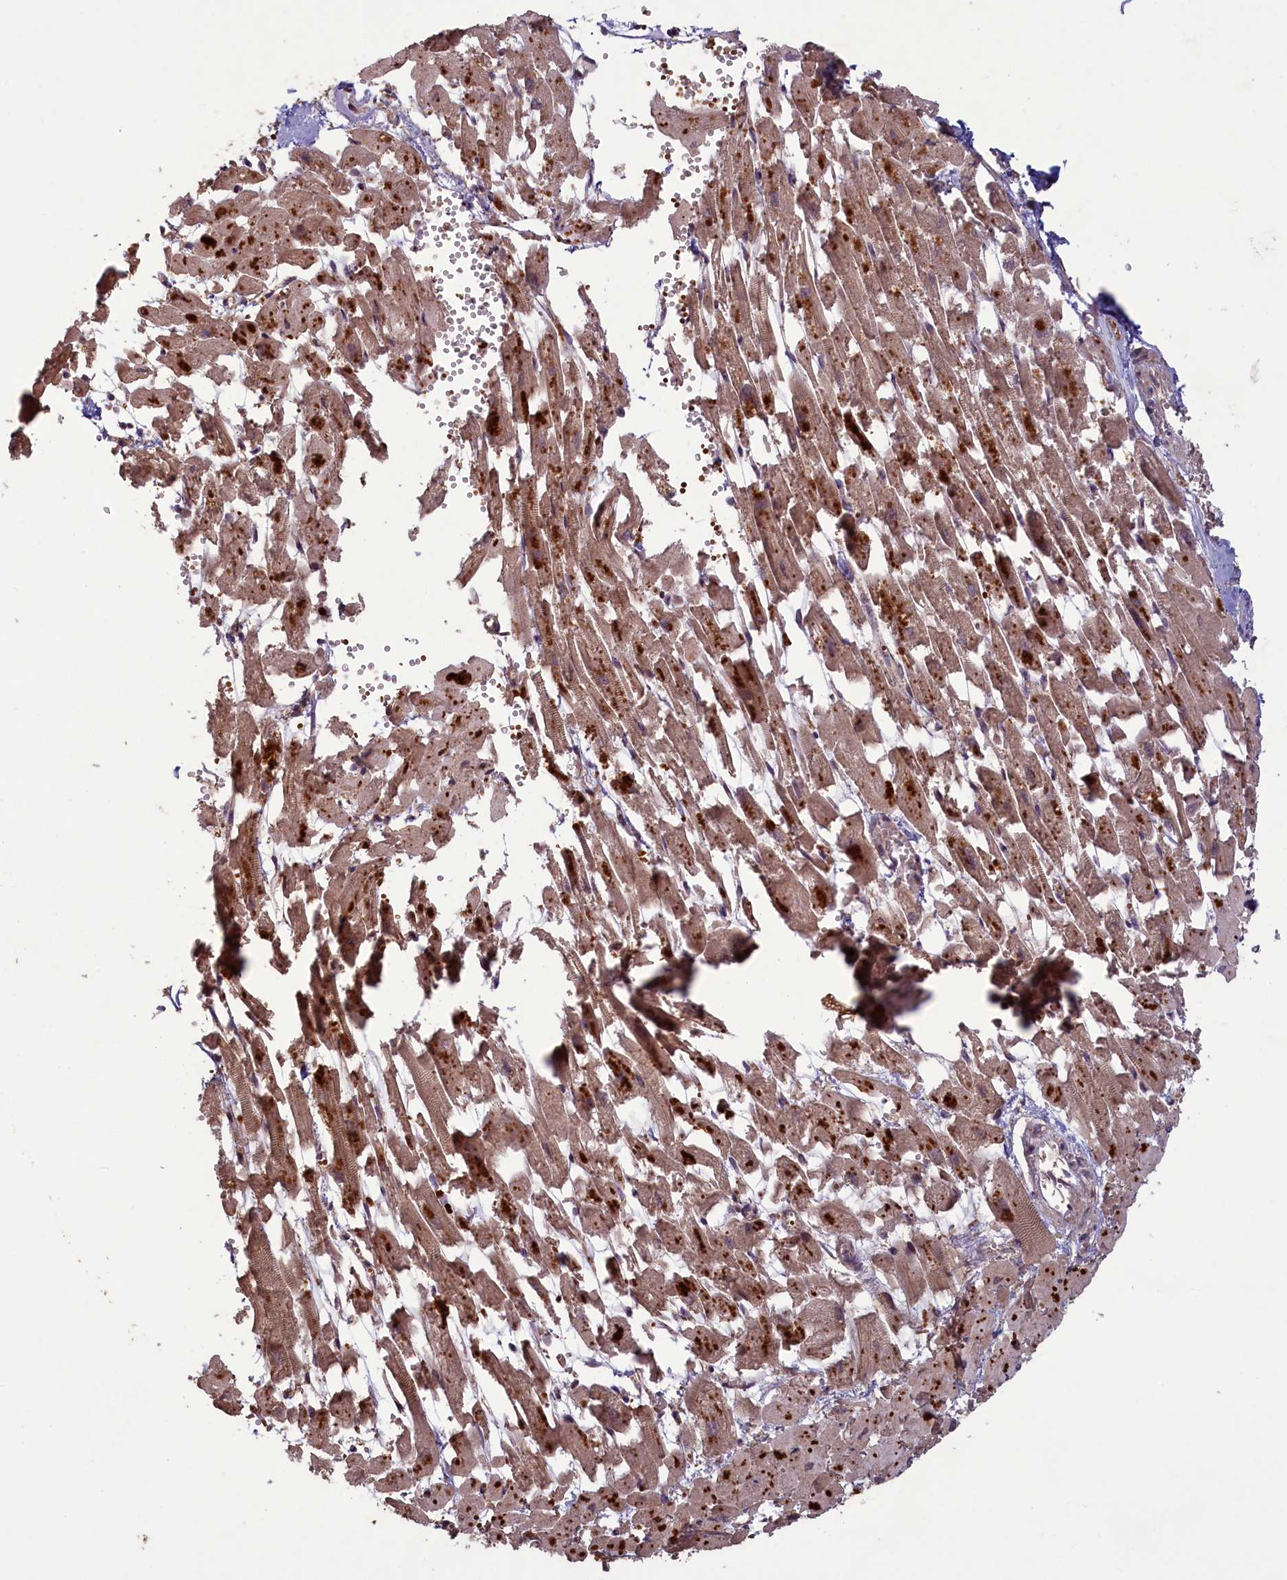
{"staining": {"intensity": "moderate", "quantity": ">75%", "location": "cytoplasmic/membranous"}, "tissue": "heart muscle", "cell_type": "Cardiomyocytes", "image_type": "normal", "snomed": [{"axis": "morphology", "description": "Normal tissue, NOS"}, {"axis": "topography", "description": "Heart"}], "caption": "Protein staining exhibits moderate cytoplasmic/membranous expression in about >75% of cardiomyocytes in unremarkable heart muscle. (IHC, brightfield microscopy, high magnification).", "gene": "CIAO2B", "patient": {"sex": "female", "age": 64}}